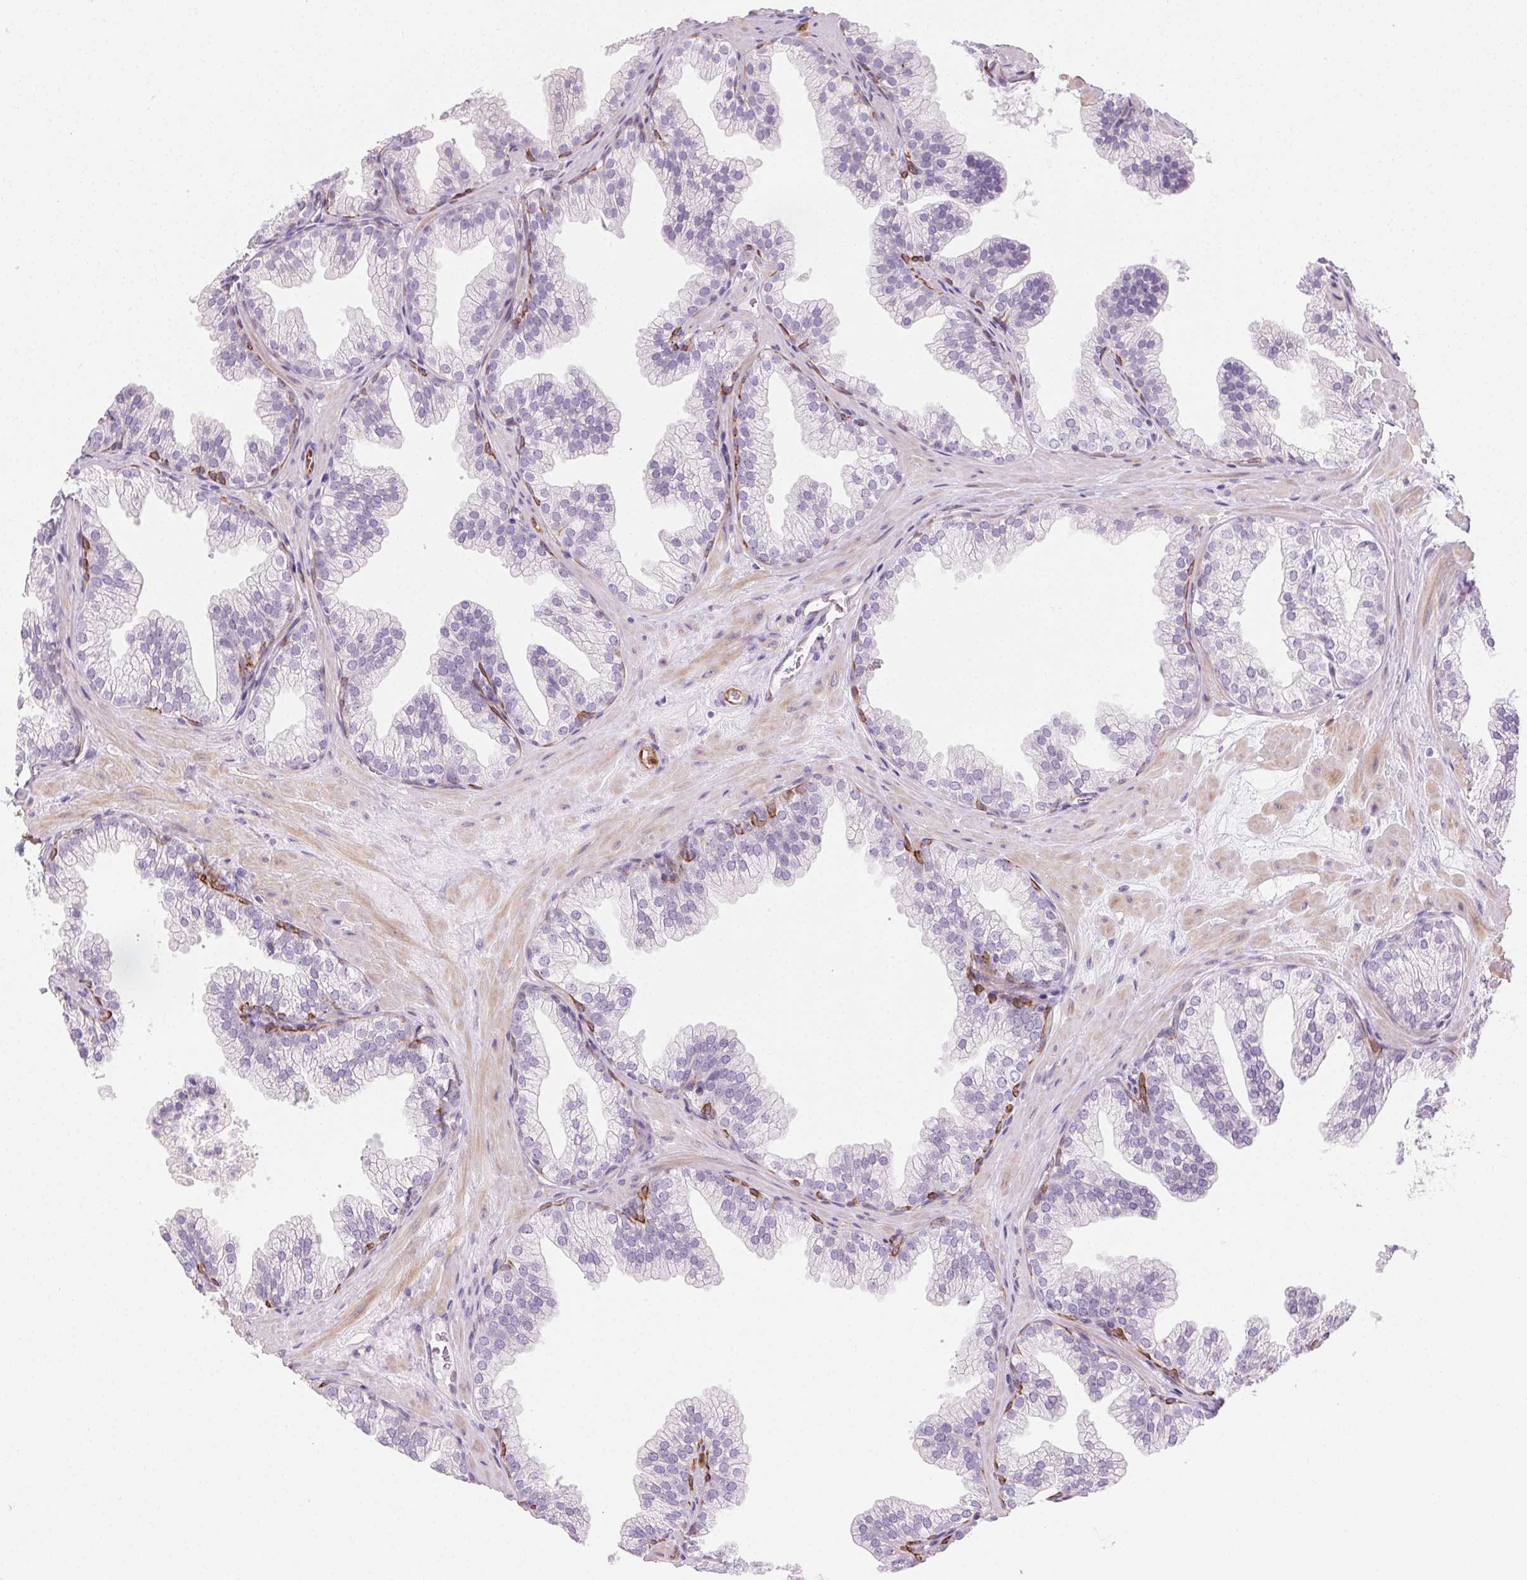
{"staining": {"intensity": "negative", "quantity": "none", "location": "none"}, "tissue": "prostate", "cell_type": "Glandular cells", "image_type": "normal", "snomed": [{"axis": "morphology", "description": "Normal tissue, NOS"}, {"axis": "topography", "description": "Prostate"}], "caption": "An image of prostate stained for a protein demonstrates no brown staining in glandular cells. Brightfield microscopy of immunohistochemistry stained with DAB (3,3'-diaminobenzidine) (brown) and hematoxylin (blue), captured at high magnification.", "gene": "TMEM45A", "patient": {"sex": "male", "age": 37}}